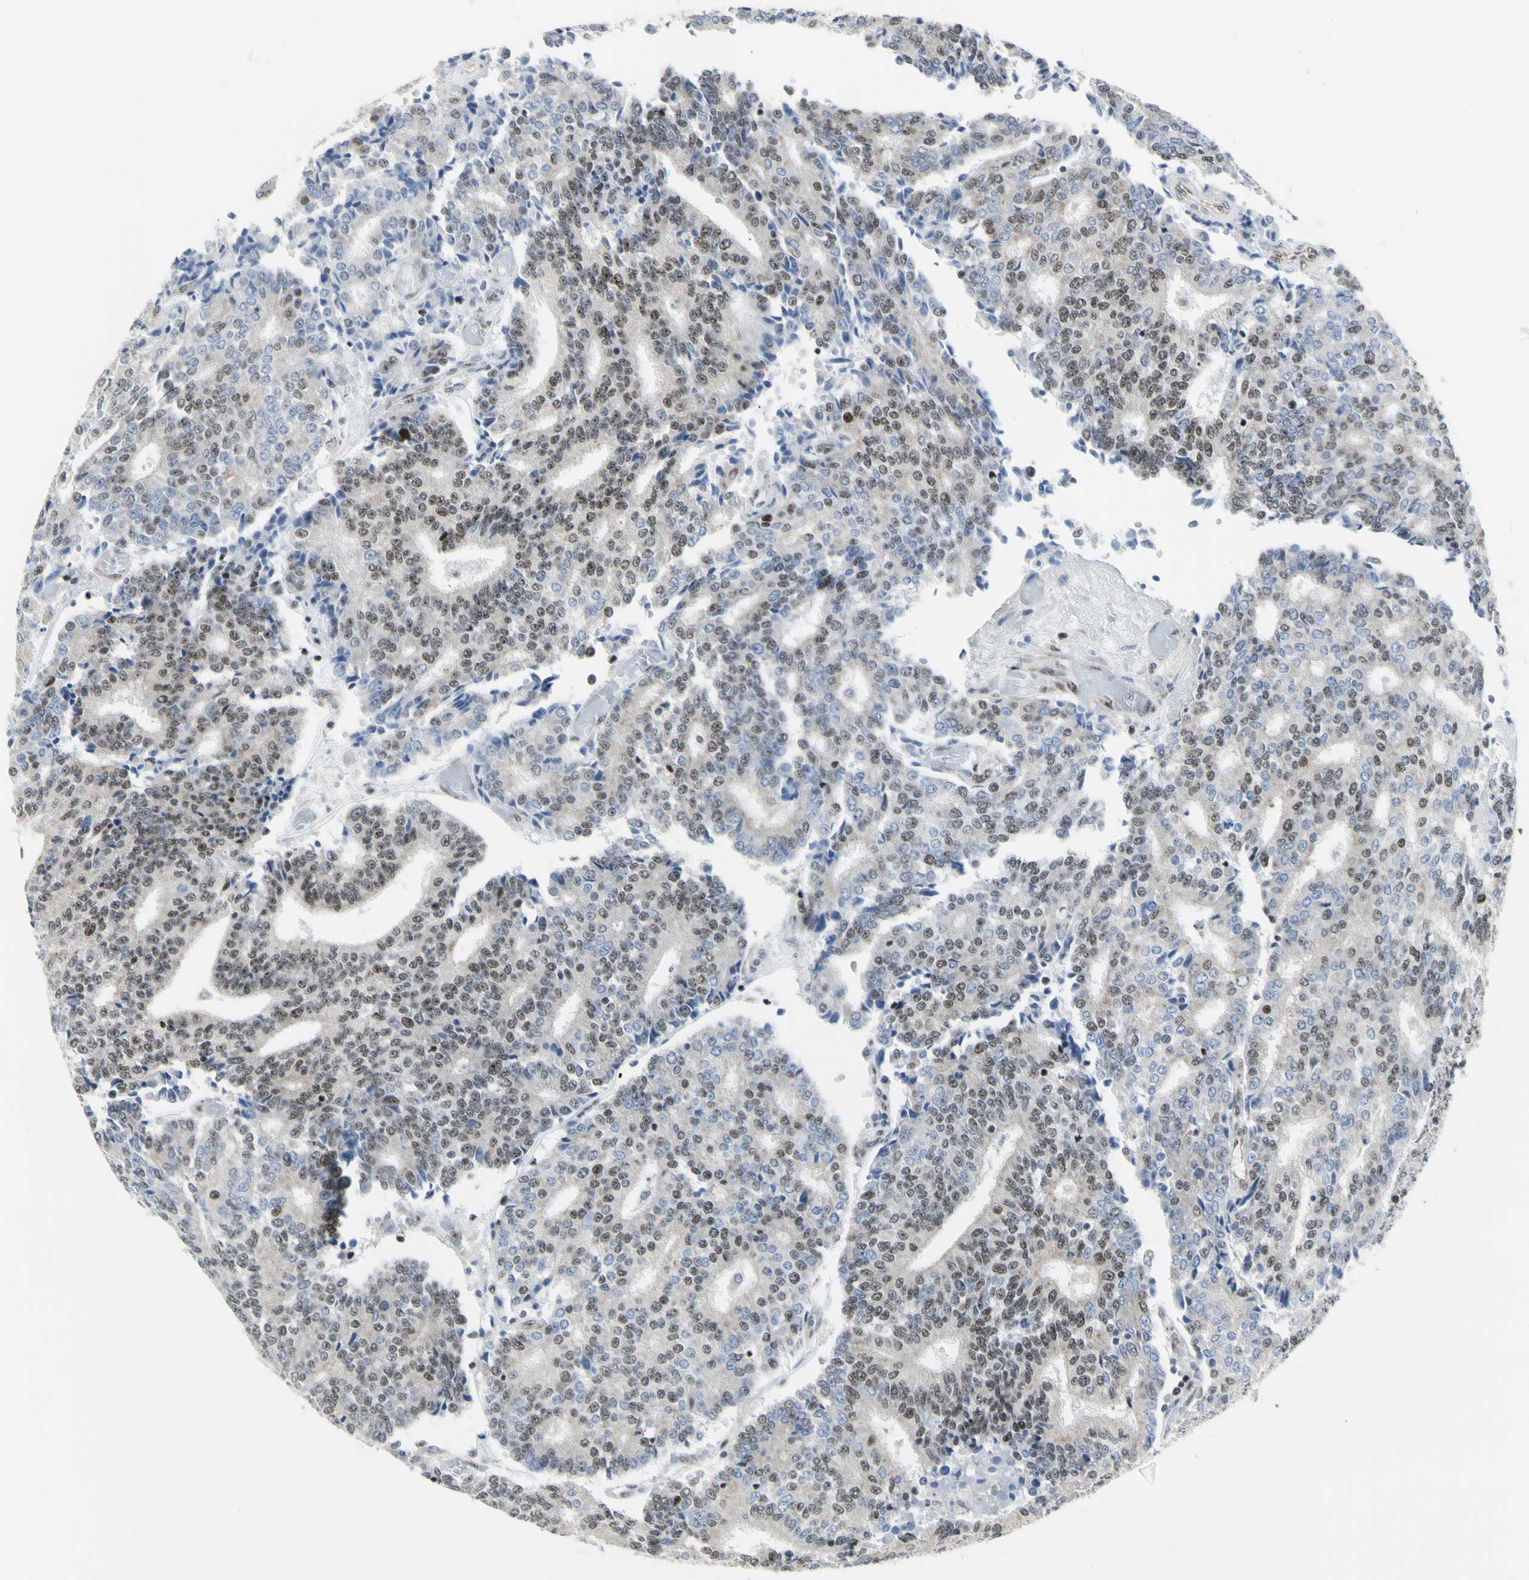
{"staining": {"intensity": "moderate", "quantity": "25%-75%", "location": "nuclear"}, "tissue": "prostate cancer", "cell_type": "Tumor cells", "image_type": "cancer", "snomed": [{"axis": "morphology", "description": "Normal tissue, NOS"}, {"axis": "morphology", "description": "Adenocarcinoma, High grade"}, {"axis": "topography", "description": "Prostate"}, {"axis": "topography", "description": "Seminal veicle"}], "caption": "The immunohistochemical stain labels moderate nuclear positivity in tumor cells of prostate high-grade adenocarcinoma tissue.", "gene": "DHRS7B", "patient": {"sex": "male", "age": 55}}